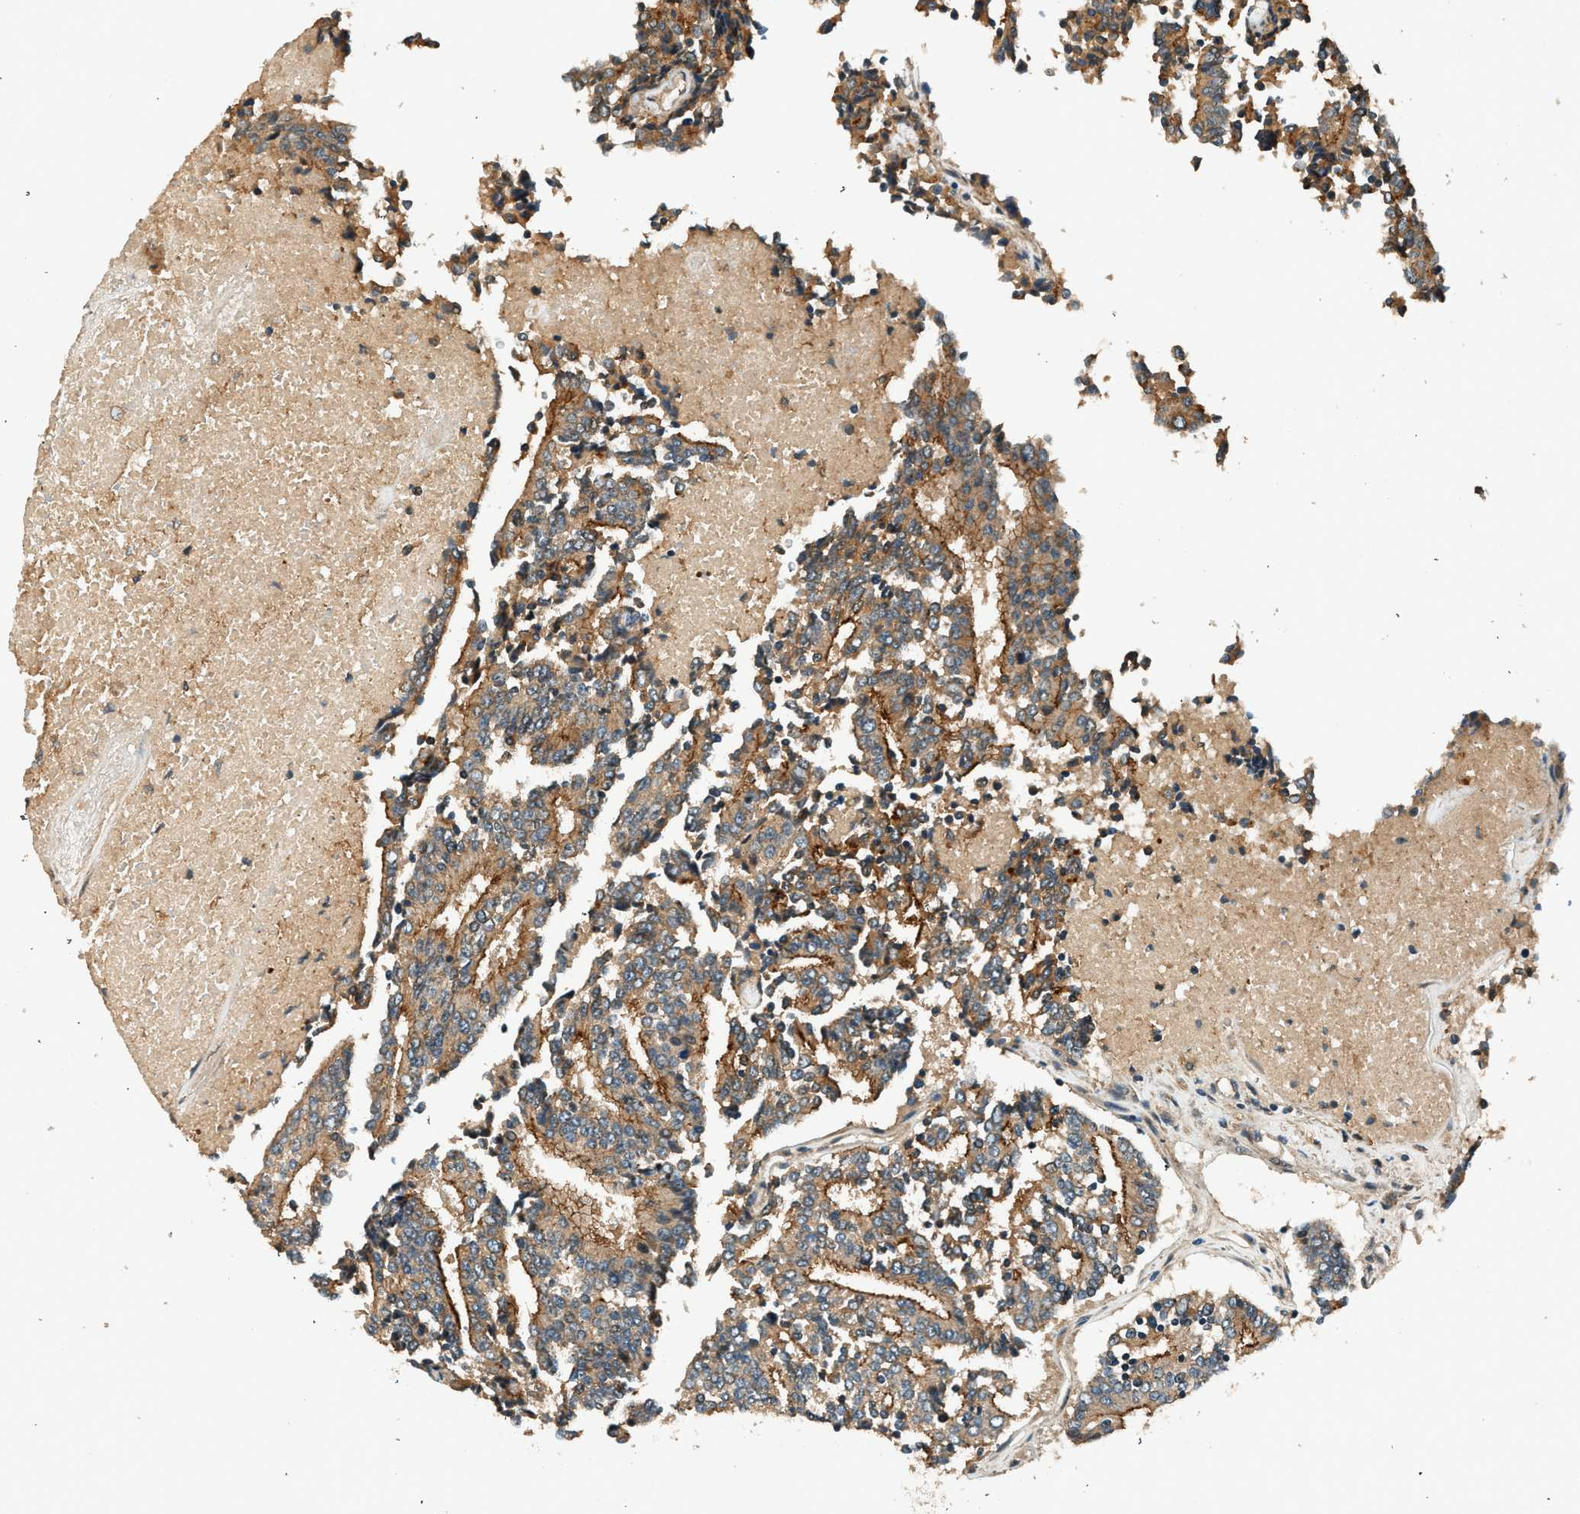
{"staining": {"intensity": "strong", "quantity": ">75%", "location": "cytoplasmic/membranous"}, "tissue": "prostate cancer", "cell_type": "Tumor cells", "image_type": "cancer", "snomed": [{"axis": "morphology", "description": "Normal tissue, NOS"}, {"axis": "morphology", "description": "Adenocarcinoma, High grade"}, {"axis": "topography", "description": "Prostate"}, {"axis": "topography", "description": "Seminal veicle"}], "caption": "Human prostate cancer stained with a protein marker shows strong staining in tumor cells.", "gene": "ARHGEF11", "patient": {"sex": "male", "age": 55}}